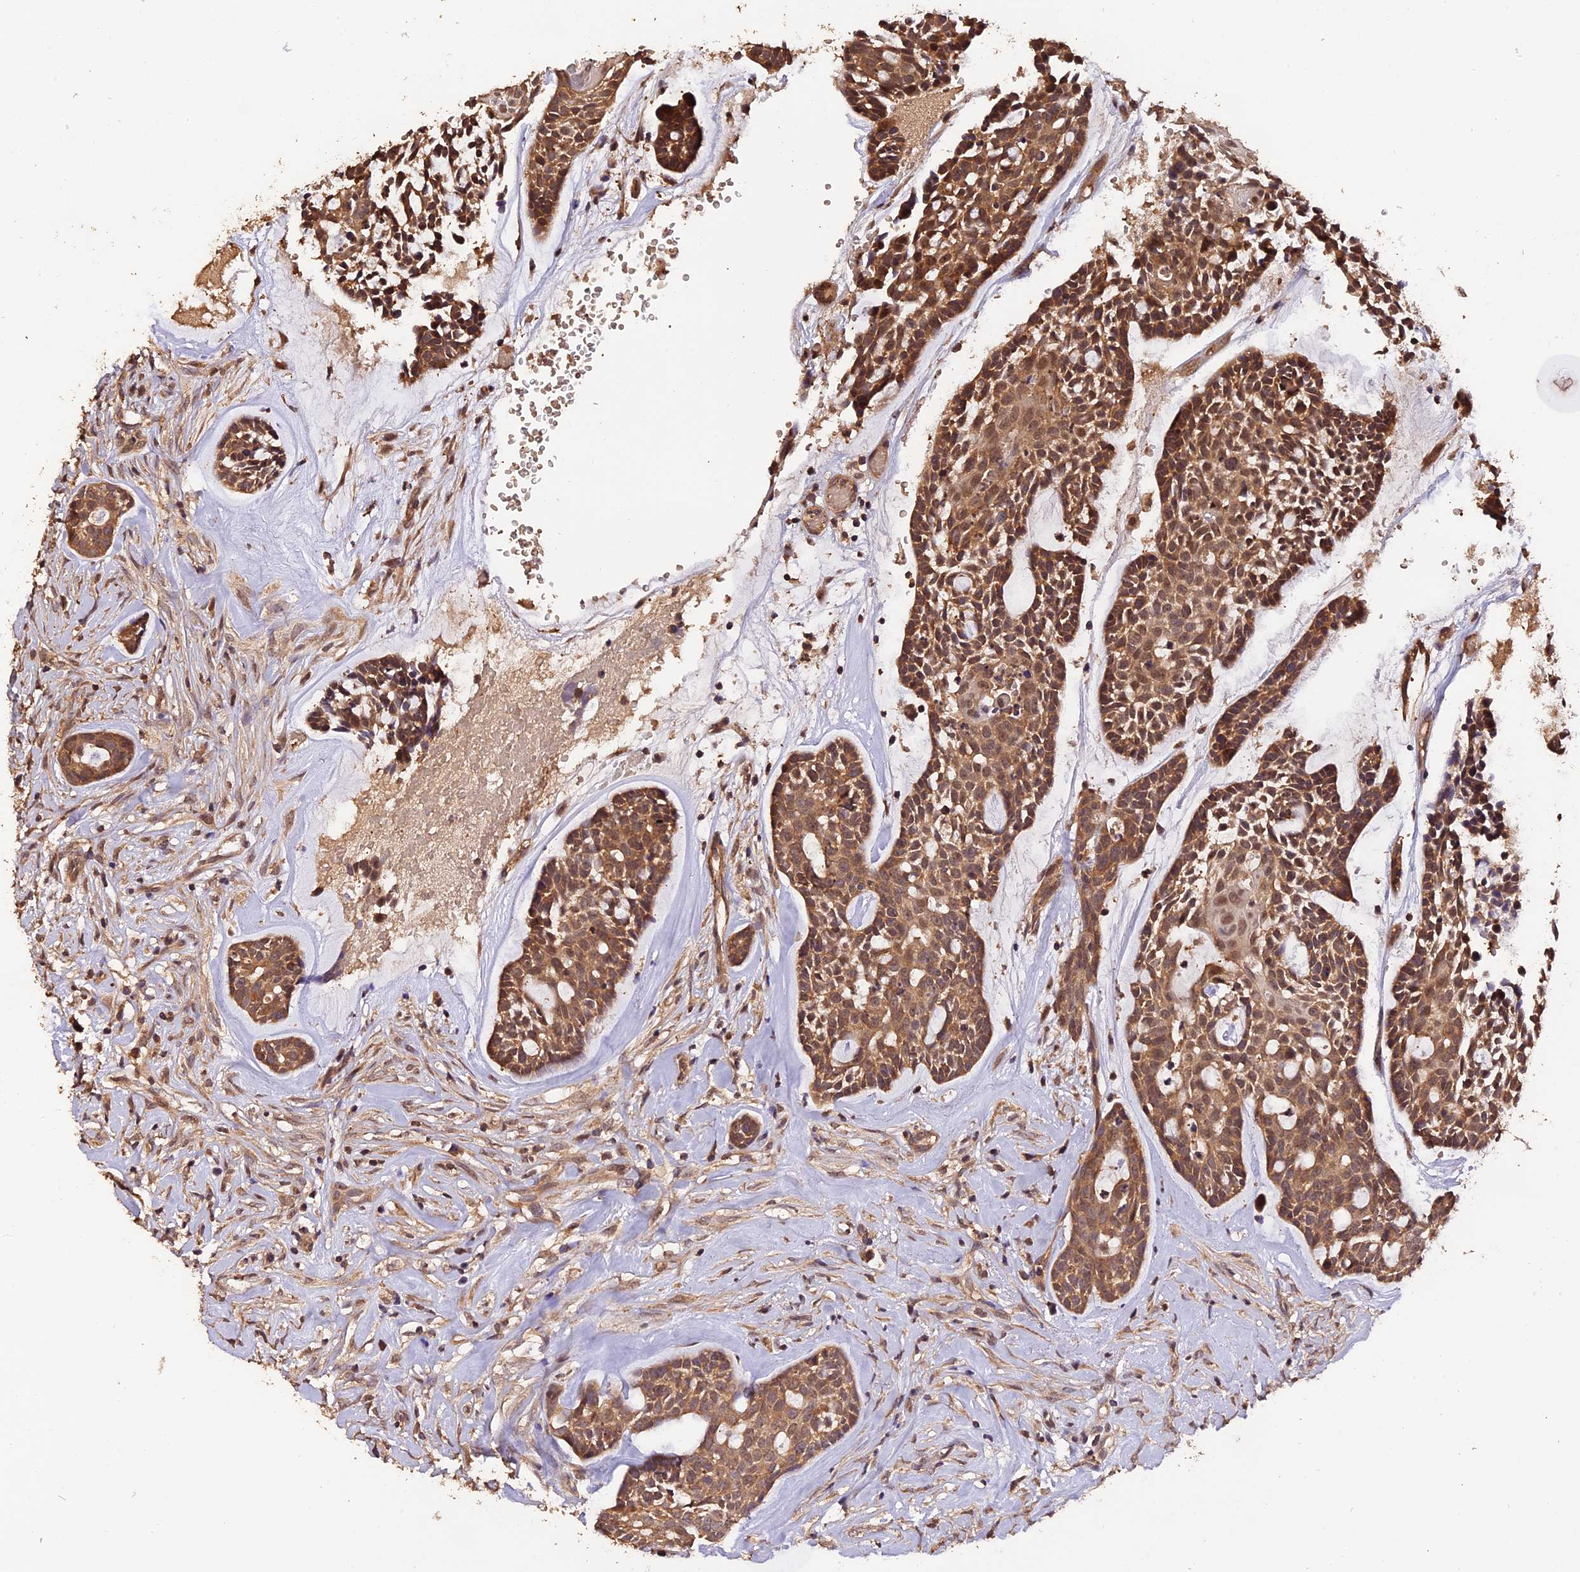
{"staining": {"intensity": "moderate", "quantity": ">75%", "location": "cytoplasmic/membranous"}, "tissue": "head and neck cancer", "cell_type": "Tumor cells", "image_type": "cancer", "snomed": [{"axis": "morphology", "description": "Normal tissue, NOS"}, {"axis": "morphology", "description": "Adenocarcinoma, NOS"}, {"axis": "topography", "description": "Subcutis"}, {"axis": "topography", "description": "Nasopharynx"}, {"axis": "topography", "description": "Head-Neck"}], "caption": "High-magnification brightfield microscopy of head and neck cancer (adenocarcinoma) stained with DAB (brown) and counterstained with hematoxylin (blue). tumor cells exhibit moderate cytoplasmic/membranous expression is identified in about>75% of cells.", "gene": "TRMT1", "patient": {"sex": "female", "age": 73}}